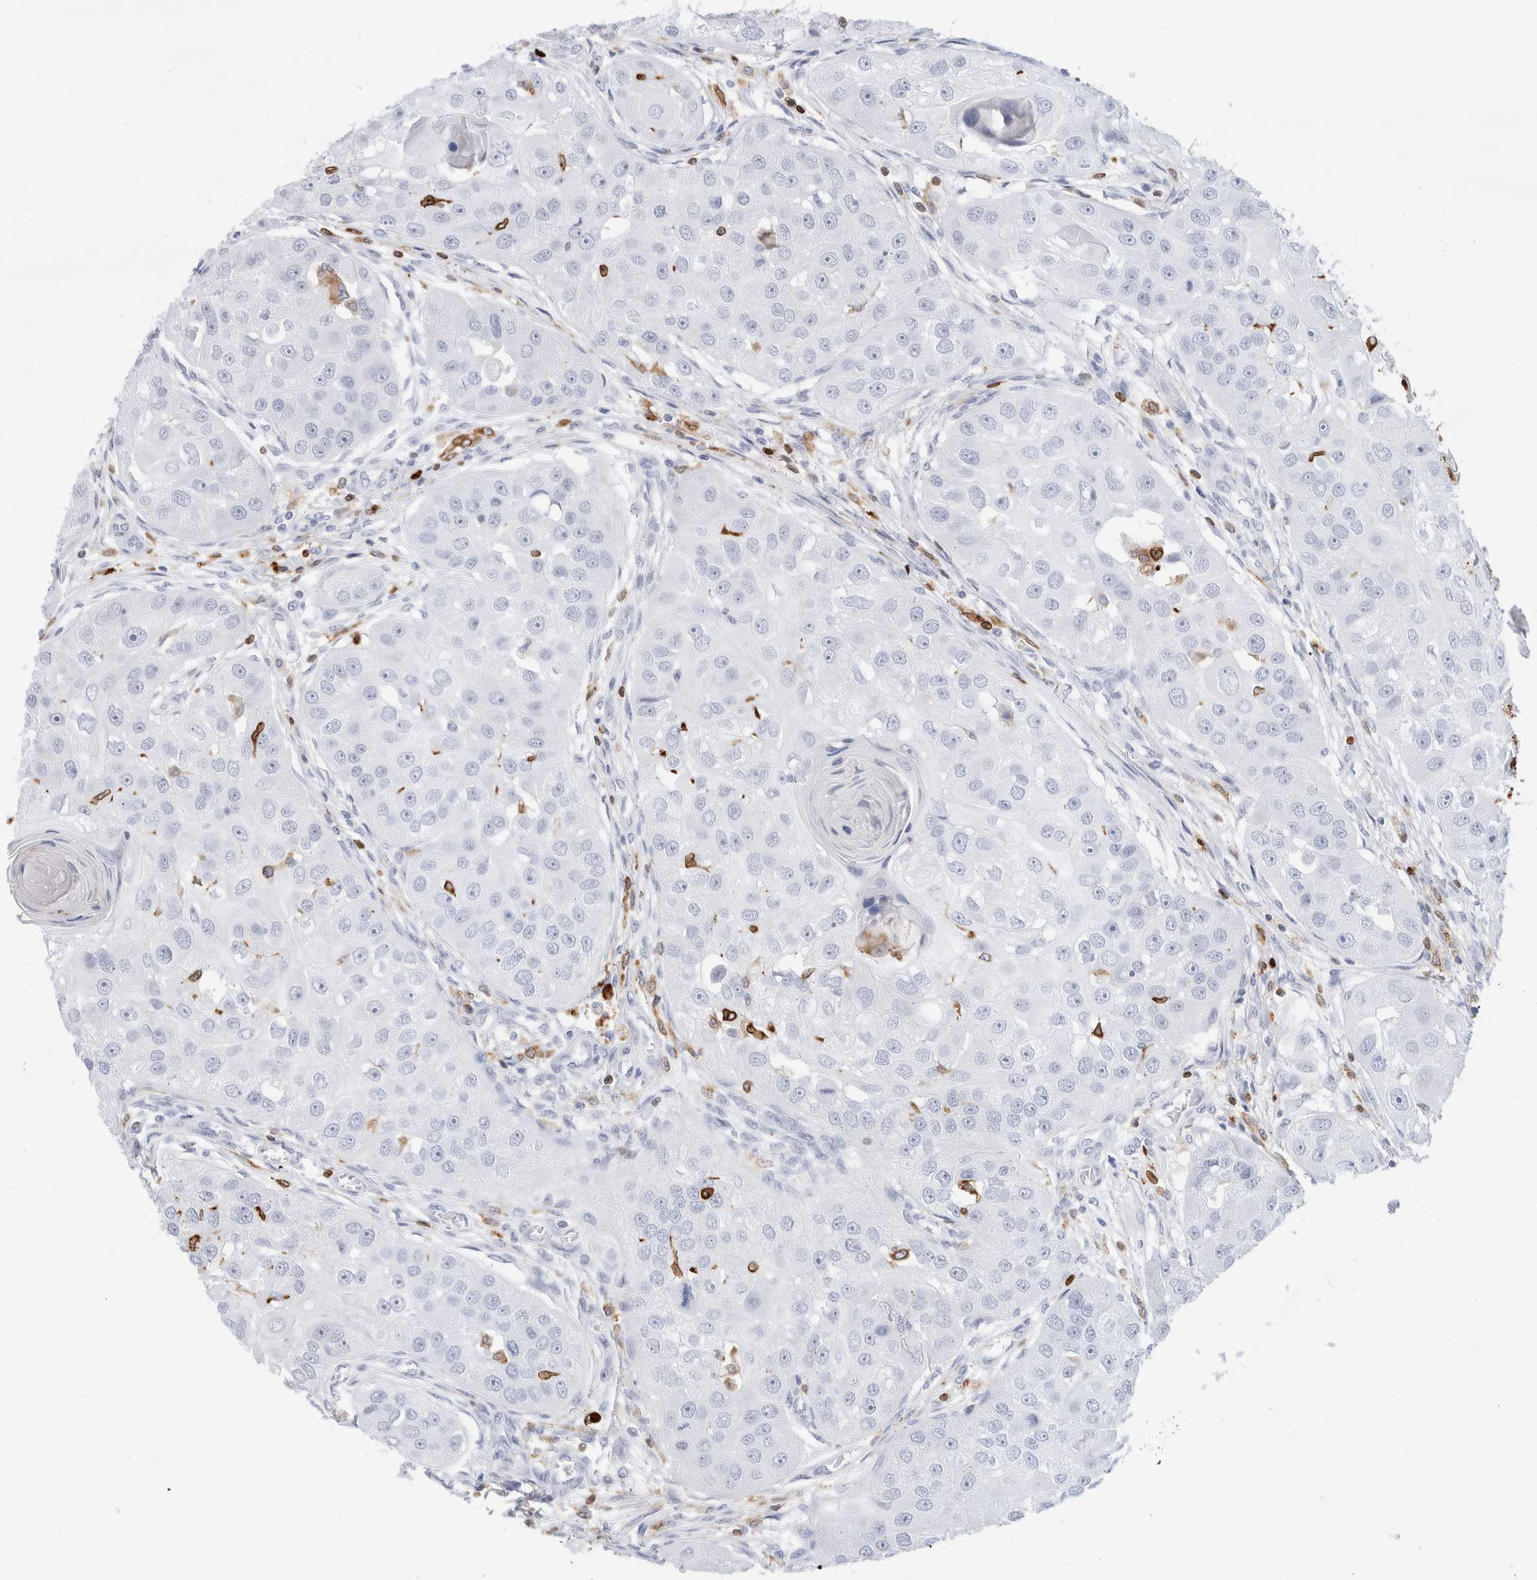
{"staining": {"intensity": "negative", "quantity": "none", "location": "none"}, "tissue": "head and neck cancer", "cell_type": "Tumor cells", "image_type": "cancer", "snomed": [{"axis": "morphology", "description": "Normal tissue, NOS"}, {"axis": "morphology", "description": "Squamous cell carcinoma, NOS"}, {"axis": "topography", "description": "Skeletal muscle"}, {"axis": "topography", "description": "Head-Neck"}], "caption": "Head and neck cancer (squamous cell carcinoma) was stained to show a protein in brown. There is no significant expression in tumor cells.", "gene": "ALOX5AP", "patient": {"sex": "male", "age": 51}}